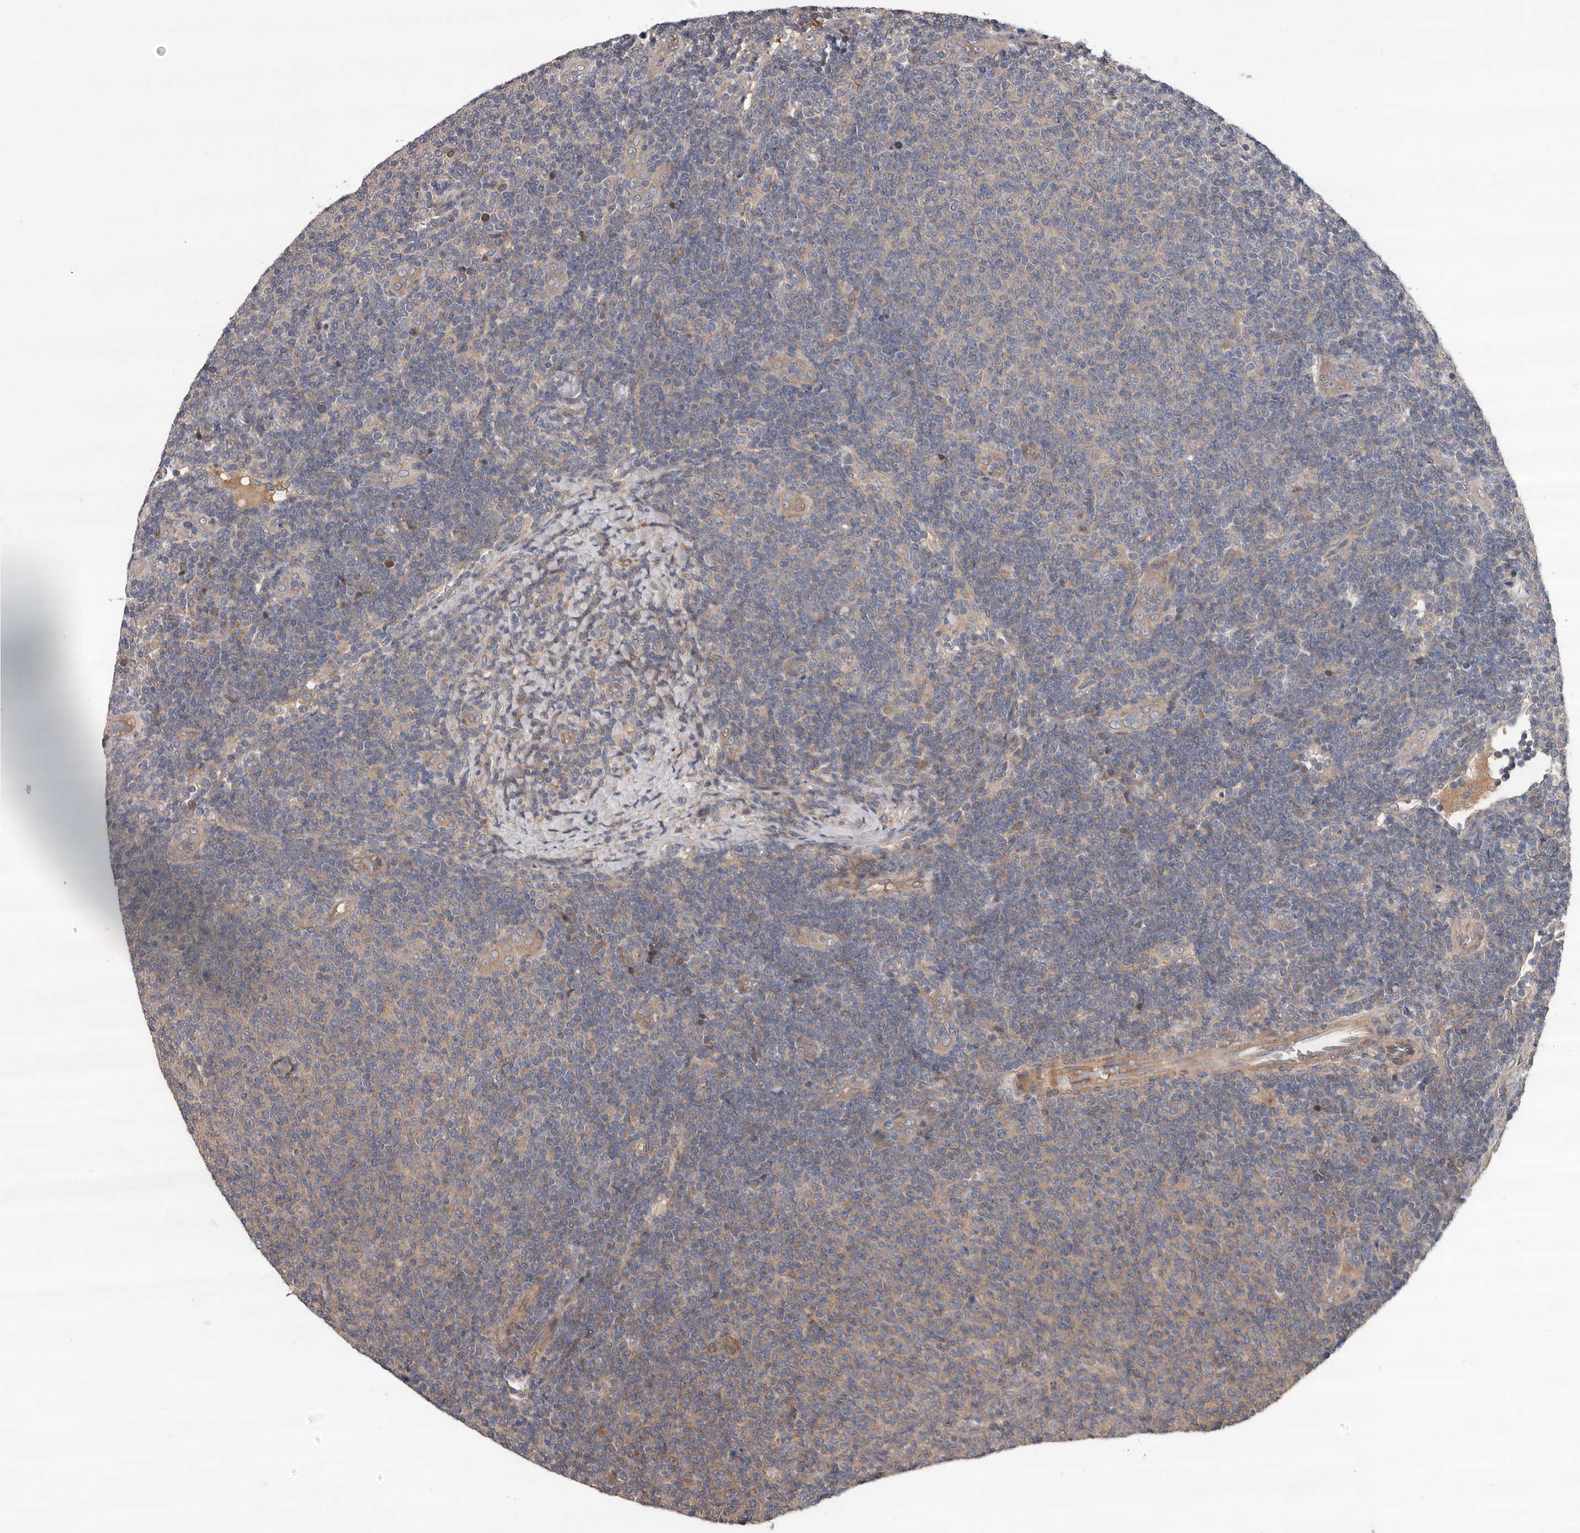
{"staining": {"intensity": "weak", "quantity": "<25%", "location": "cytoplasmic/membranous"}, "tissue": "lymphoma", "cell_type": "Tumor cells", "image_type": "cancer", "snomed": [{"axis": "morphology", "description": "Malignant lymphoma, non-Hodgkin's type, Low grade"}, {"axis": "topography", "description": "Lymph node"}], "caption": "A high-resolution photomicrograph shows immunohistochemistry staining of malignant lymphoma, non-Hodgkin's type (low-grade), which demonstrates no significant staining in tumor cells.", "gene": "PRKD1", "patient": {"sex": "male", "age": 66}}